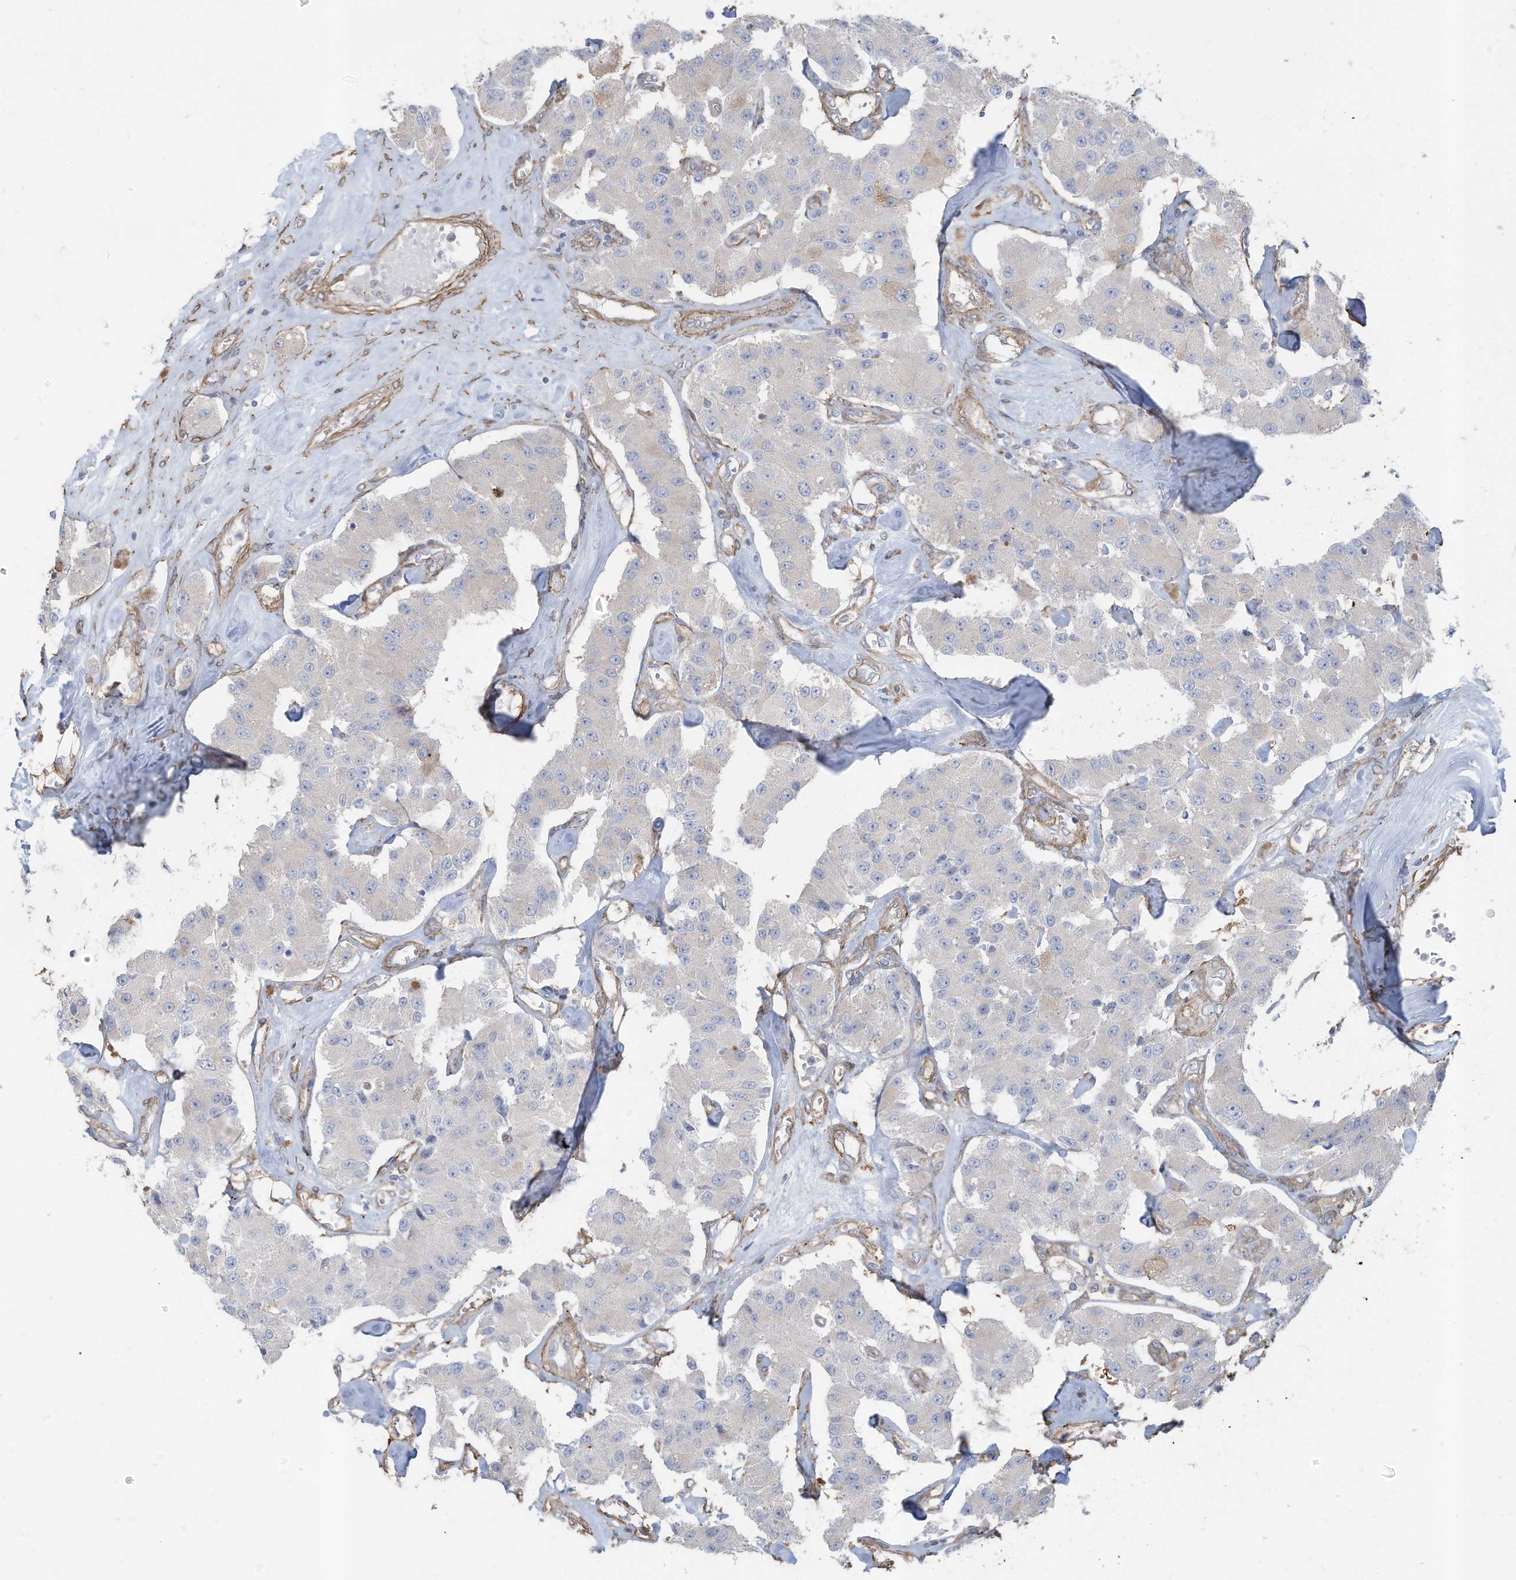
{"staining": {"intensity": "negative", "quantity": "none", "location": "none"}, "tissue": "carcinoid", "cell_type": "Tumor cells", "image_type": "cancer", "snomed": [{"axis": "morphology", "description": "Carcinoid, malignant, NOS"}, {"axis": "topography", "description": "Pancreas"}], "caption": "There is no significant positivity in tumor cells of malignant carcinoid. (Brightfield microscopy of DAB (3,3'-diaminobenzidine) IHC at high magnification).", "gene": "SLC17A7", "patient": {"sex": "male", "age": 41}}